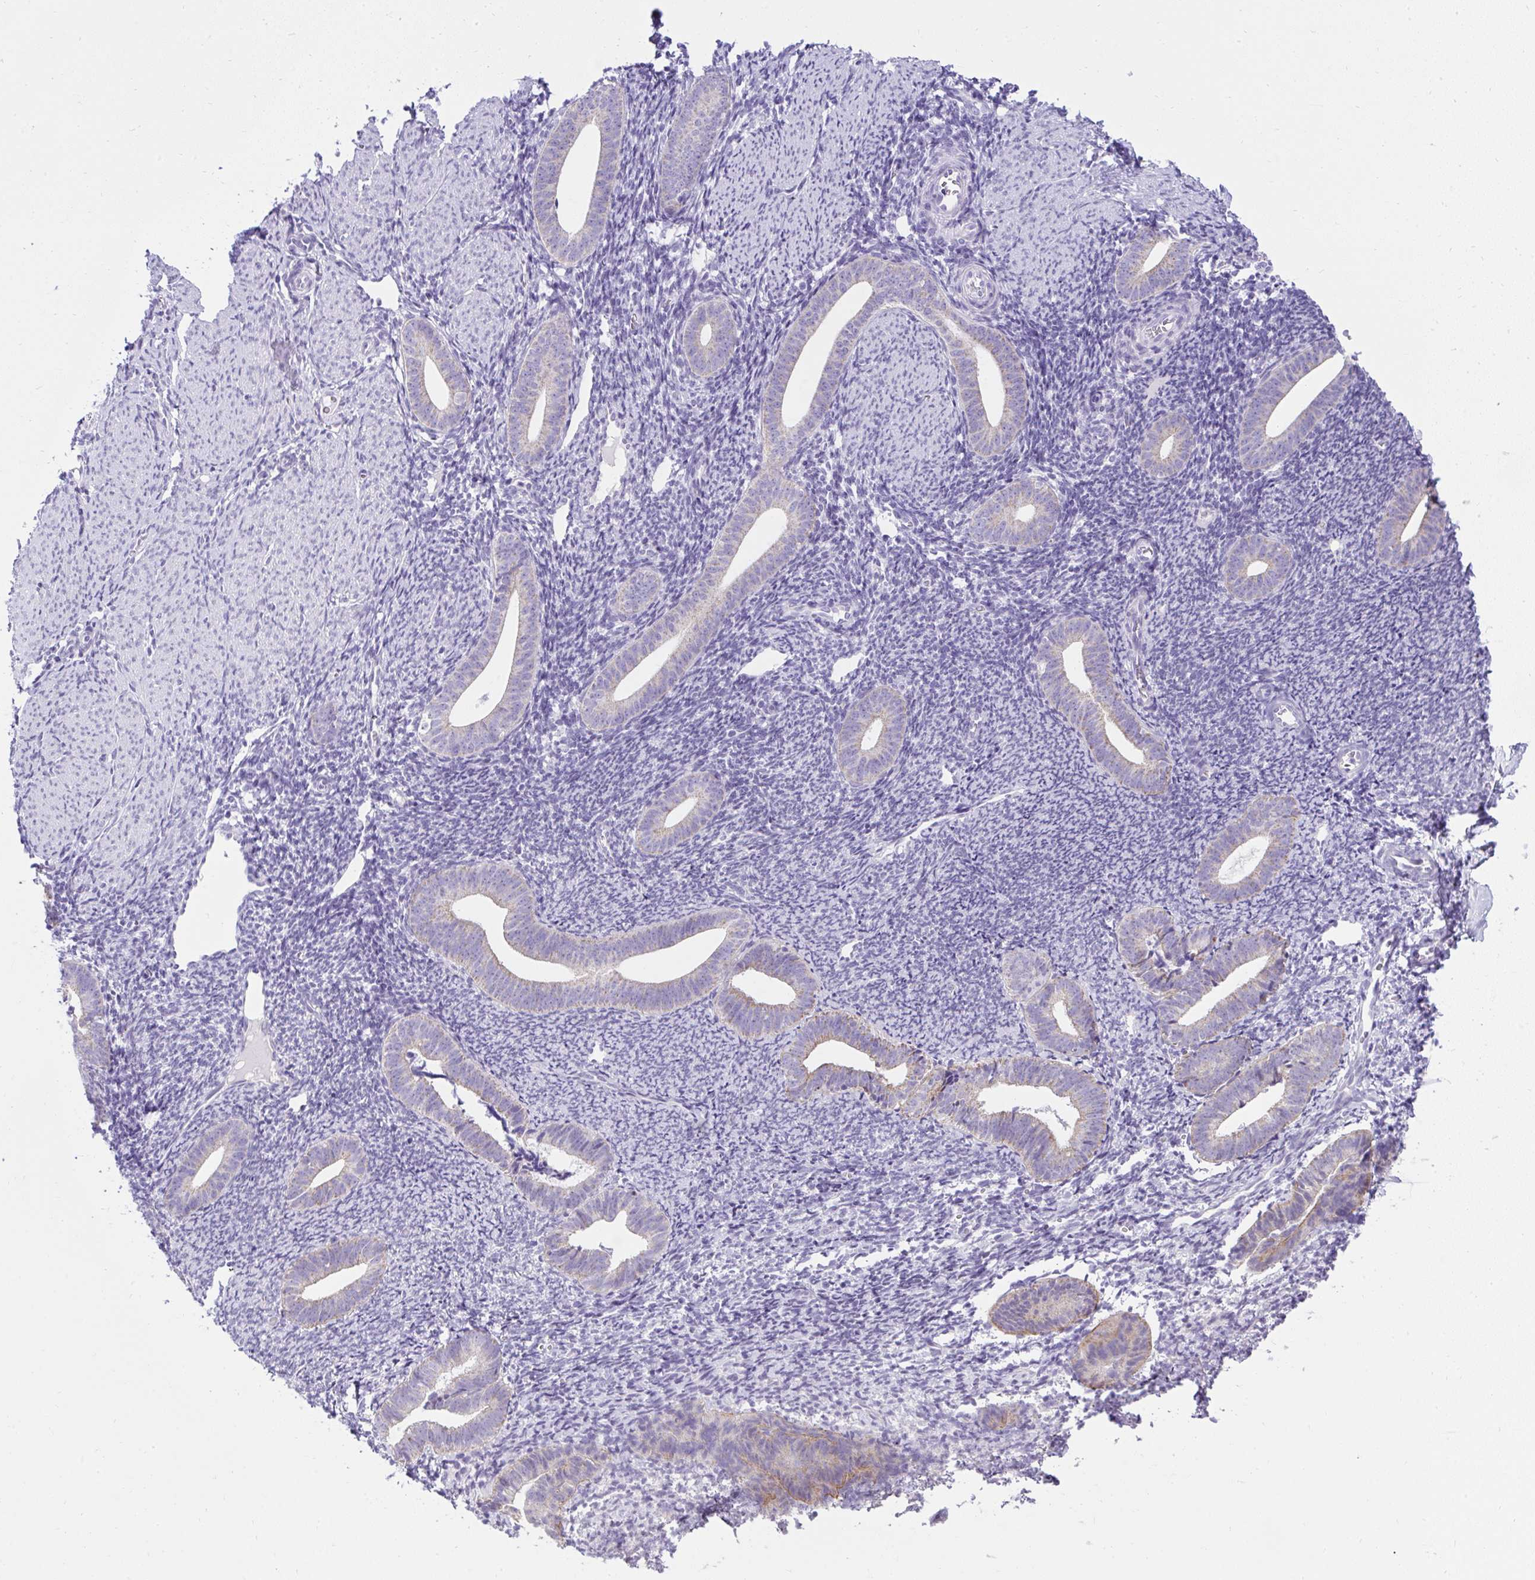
{"staining": {"intensity": "negative", "quantity": "none", "location": "none"}, "tissue": "endometrium", "cell_type": "Cells in endometrial stroma", "image_type": "normal", "snomed": [{"axis": "morphology", "description": "Normal tissue, NOS"}, {"axis": "topography", "description": "Endometrium"}], "caption": "The IHC image has no significant expression in cells in endometrial stroma of endometrium.", "gene": "RNF183", "patient": {"sex": "female", "age": 39}}